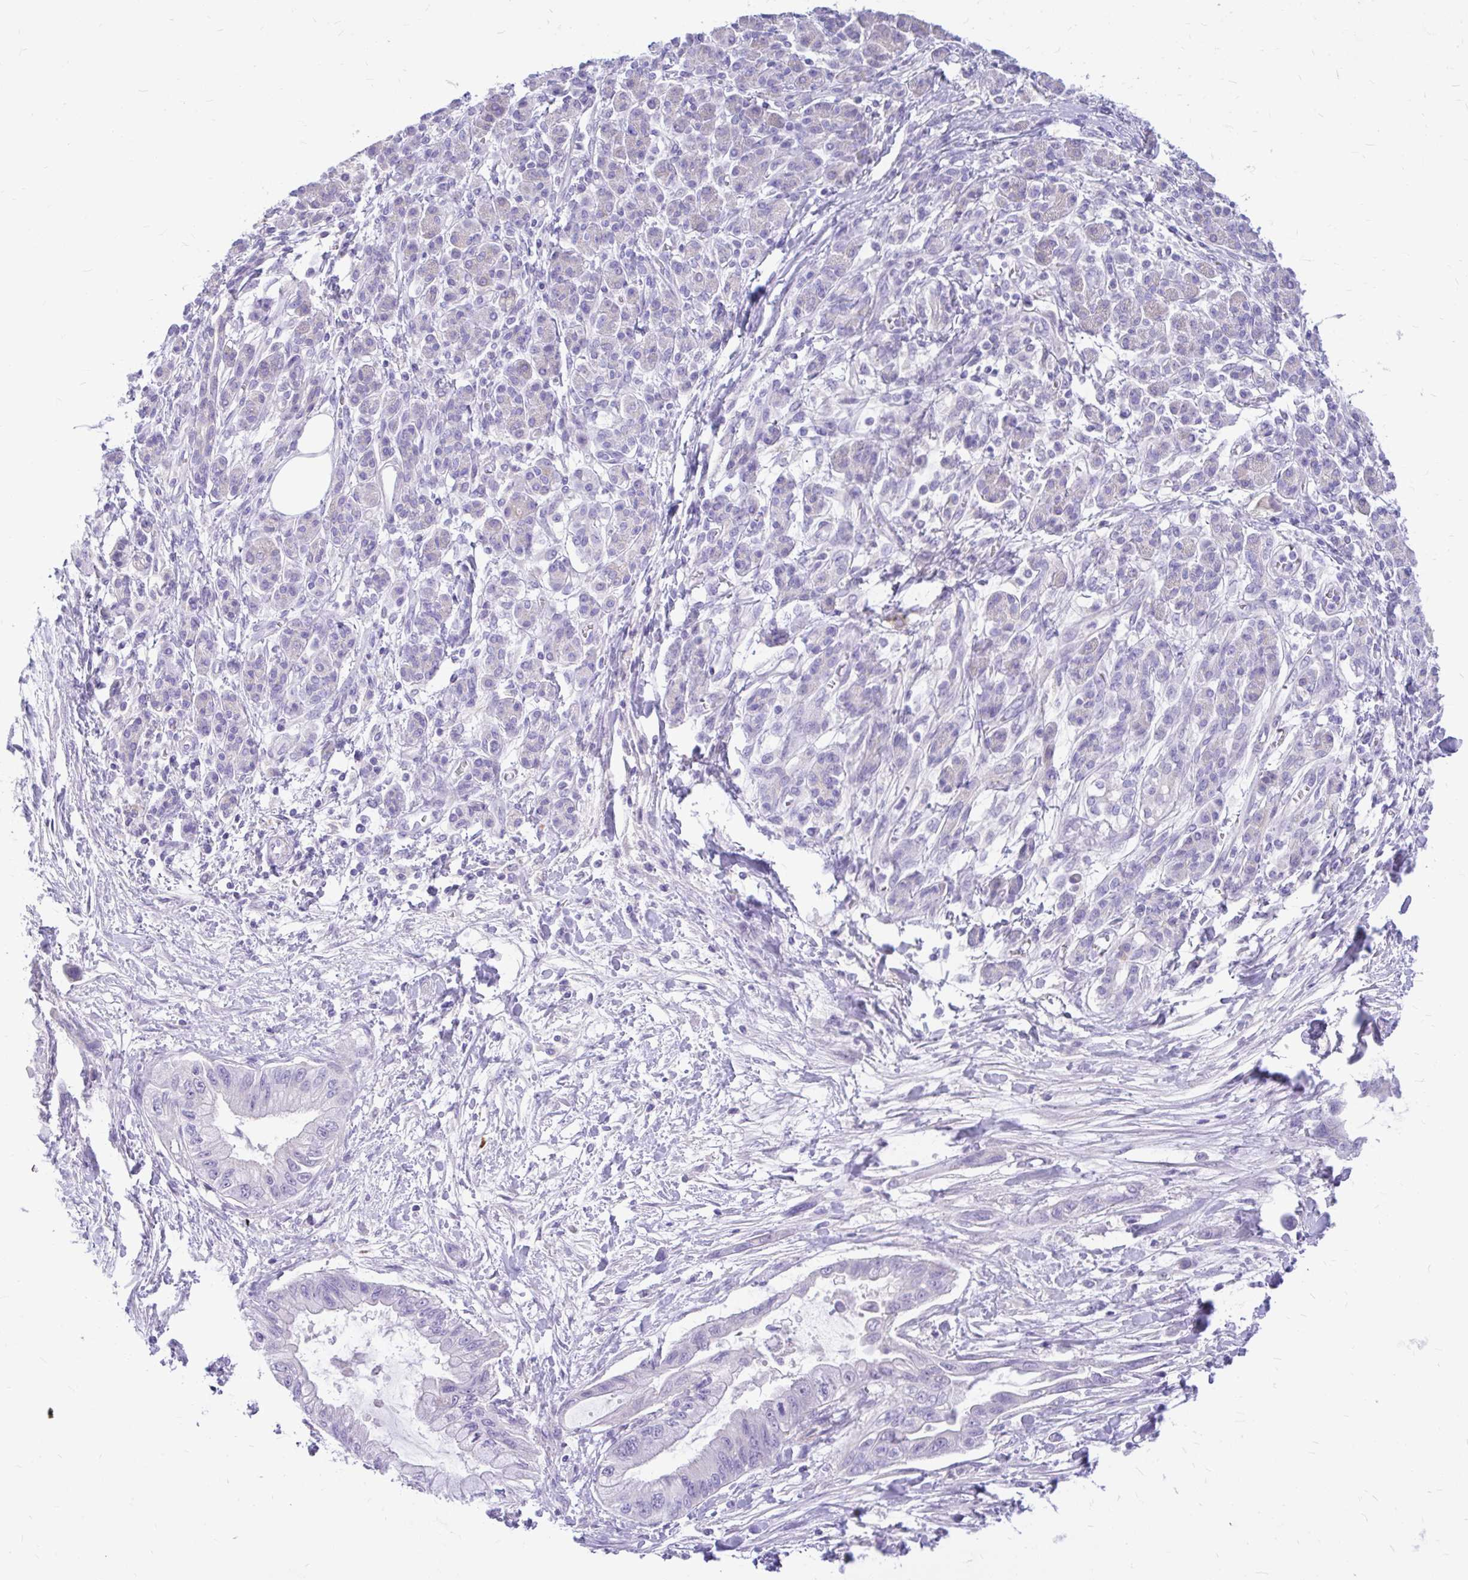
{"staining": {"intensity": "negative", "quantity": "none", "location": "none"}, "tissue": "pancreatic cancer", "cell_type": "Tumor cells", "image_type": "cancer", "snomed": [{"axis": "morphology", "description": "Adenocarcinoma, NOS"}, {"axis": "topography", "description": "Pancreas"}], "caption": "Immunohistochemical staining of human adenocarcinoma (pancreatic) displays no significant staining in tumor cells.", "gene": "MAP1LC3A", "patient": {"sex": "male", "age": 48}}